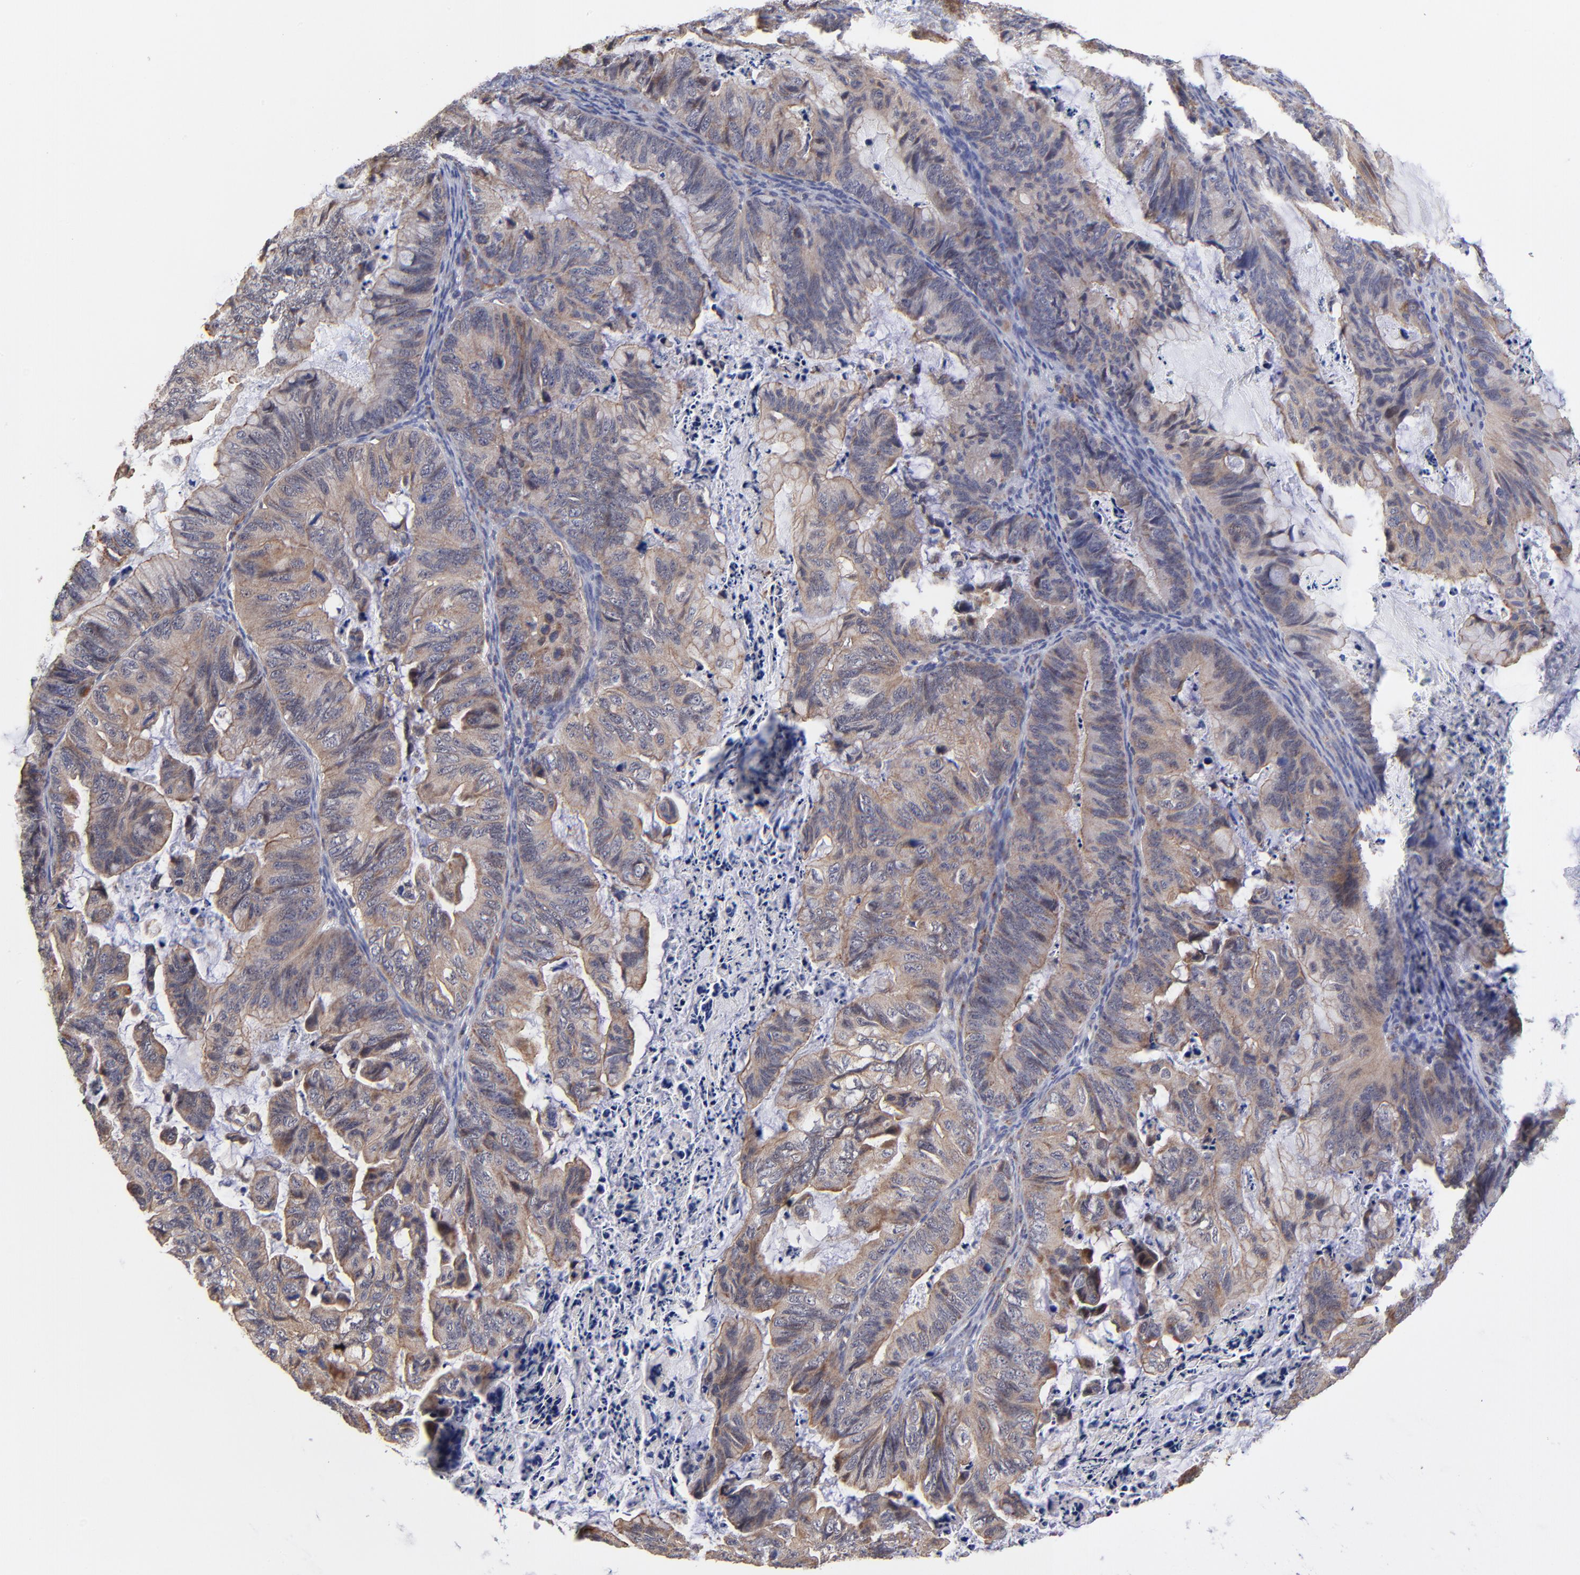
{"staining": {"intensity": "moderate", "quantity": ">75%", "location": "cytoplasmic/membranous"}, "tissue": "ovarian cancer", "cell_type": "Tumor cells", "image_type": "cancer", "snomed": [{"axis": "morphology", "description": "Cystadenocarcinoma, mucinous, NOS"}, {"axis": "topography", "description": "Ovary"}], "caption": "IHC histopathology image of human ovarian cancer stained for a protein (brown), which displays medium levels of moderate cytoplasmic/membranous staining in about >75% of tumor cells.", "gene": "FBXL12", "patient": {"sex": "female", "age": 36}}